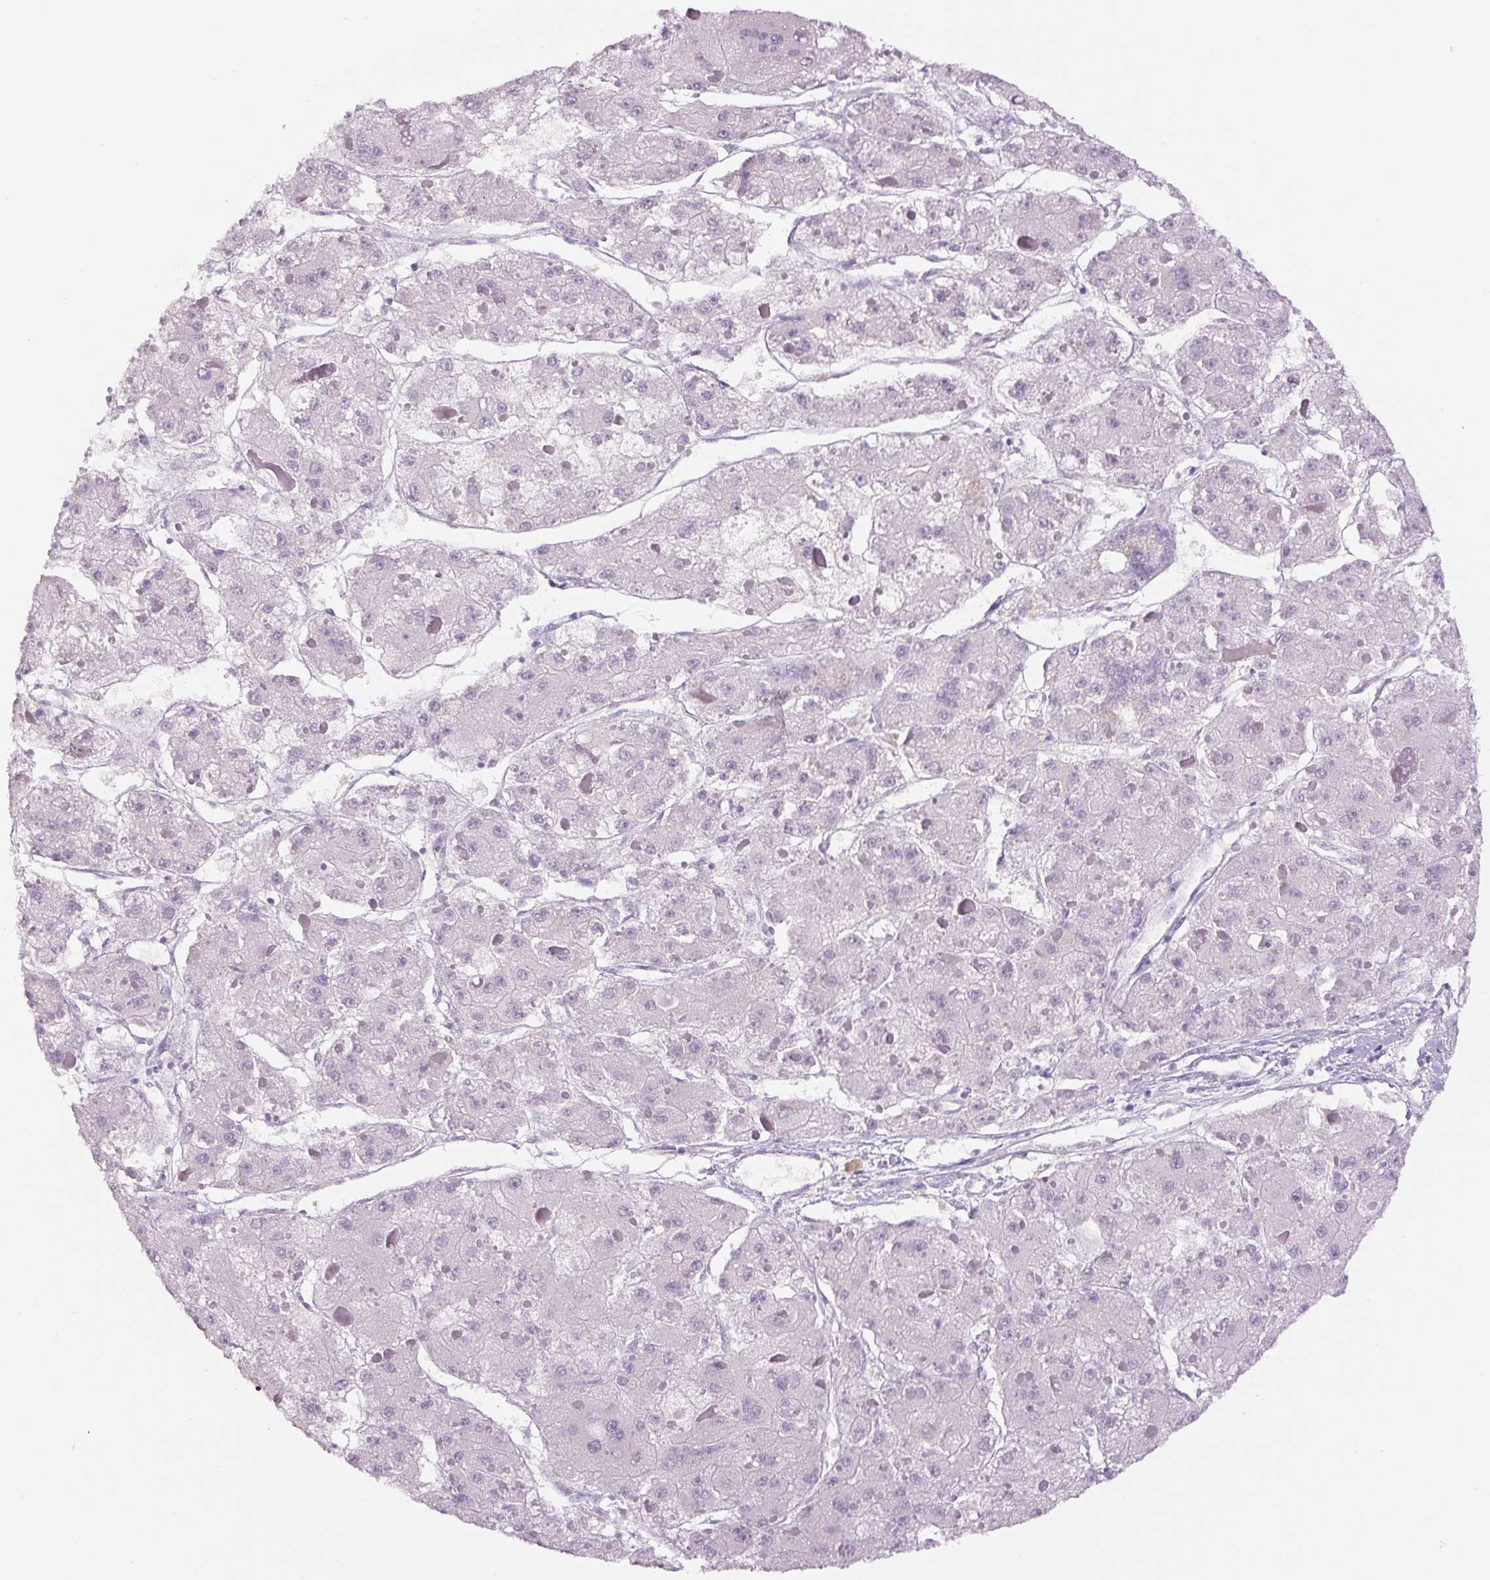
{"staining": {"intensity": "negative", "quantity": "none", "location": "none"}, "tissue": "liver cancer", "cell_type": "Tumor cells", "image_type": "cancer", "snomed": [{"axis": "morphology", "description": "Carcinoma, Hepatocellular, NOS"}, {"axis": "topography", "description": "Liver"}], "caption": "Tumor cells are negative for brown protein staining in liver cancer. (DAB immunohistochemistry visualized using brightfield microscopy, high magnification).", "gene": "SIX1", "patient": {"sex": "female", "age": 73}}